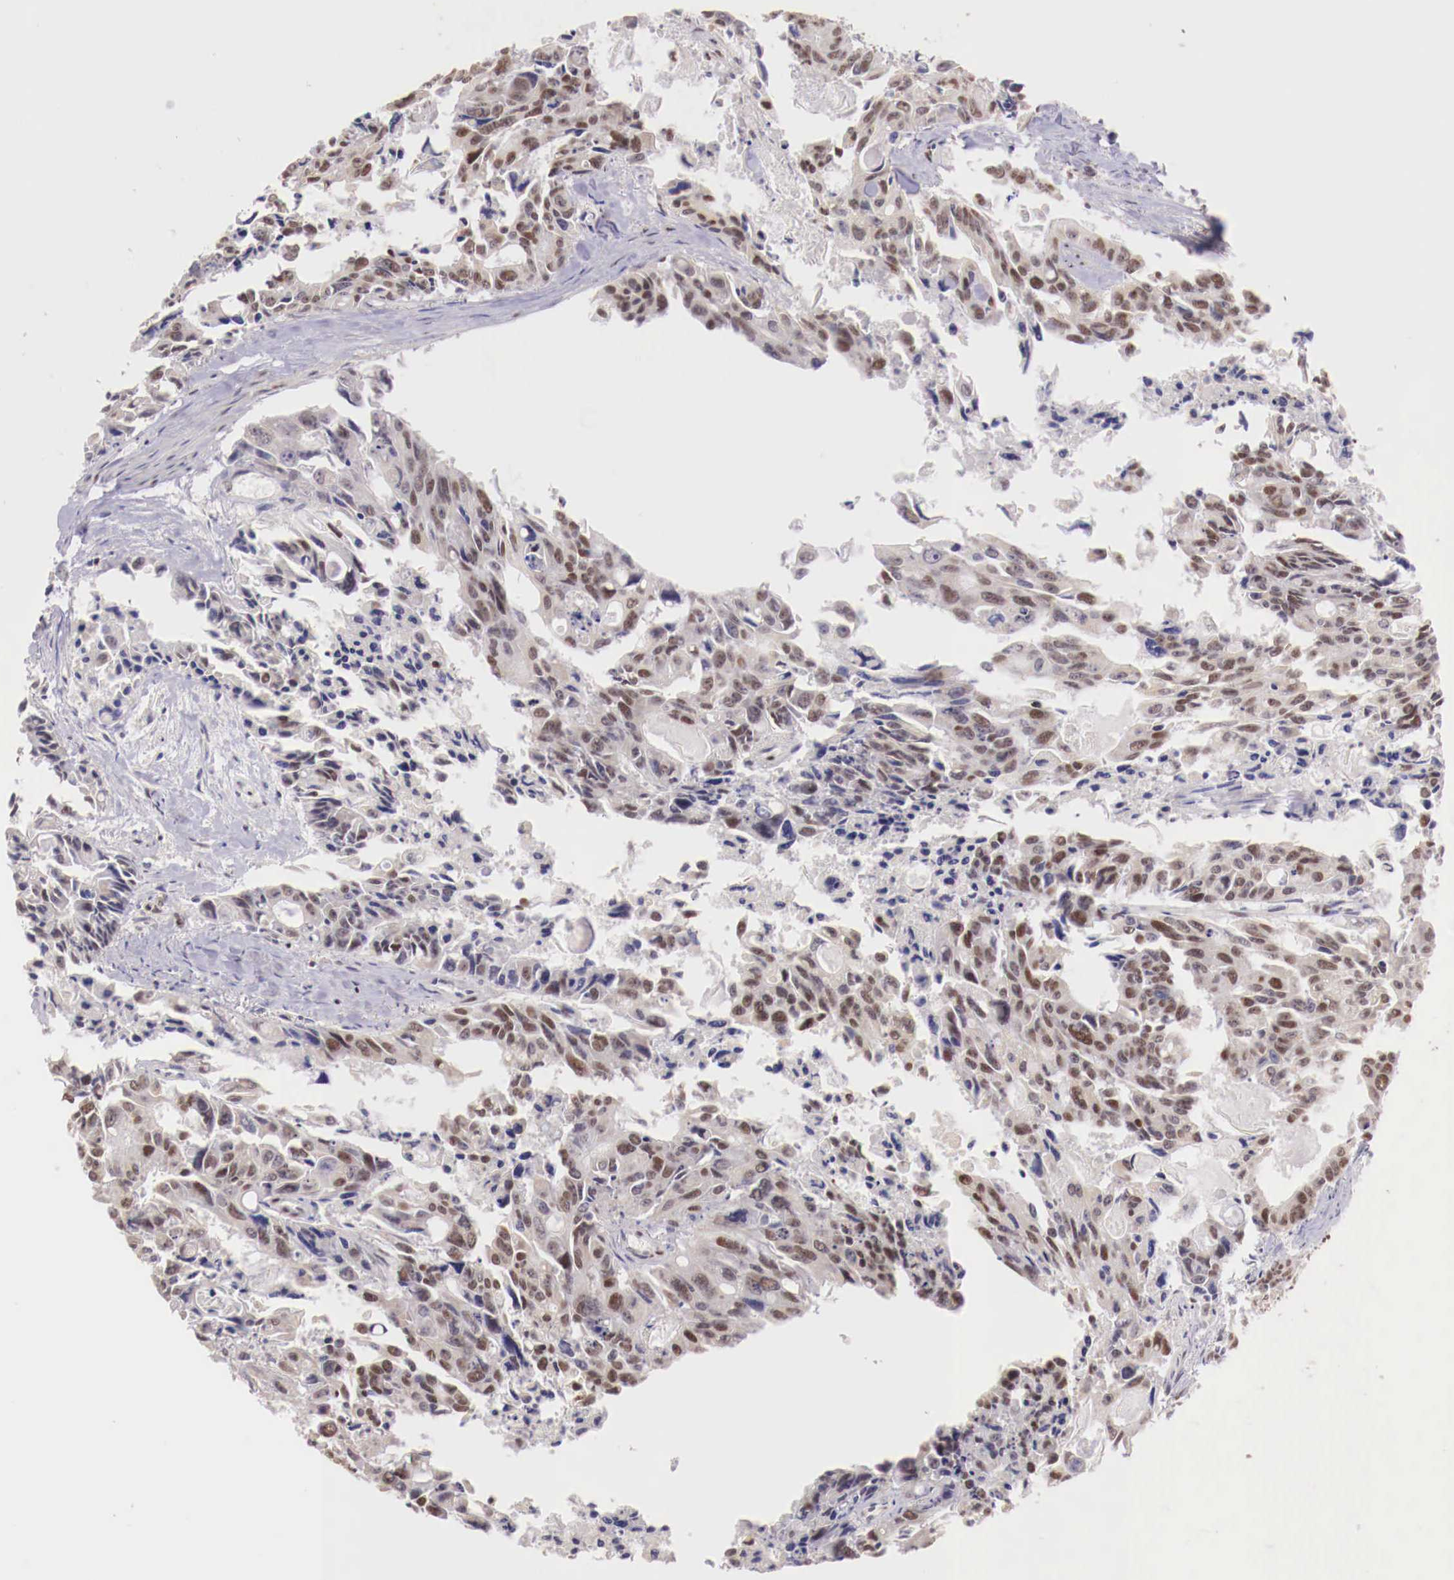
{"staining": {"intensity": "weak", "quantity": "25%-75%", "location": "nuclear"}, "tissue": "colorectal cancer", "cell_type": "Tumor cells", "image_type": "cancer", "snomed": [{"axis": "morphology", "description": "Adenocarcinoma, NOS"}, {"axis": "topography", "description": "Rectum"}], "caption": "Colorectal adenocarcinoma stained with IHC shows weak nuclear staining in about 25%-75% of tumor cells. (brown staining indicates protein expression, while blue staining denotes nuclei).", "gene": "SP1", "patient": {"sex": "male", "age": 76}}